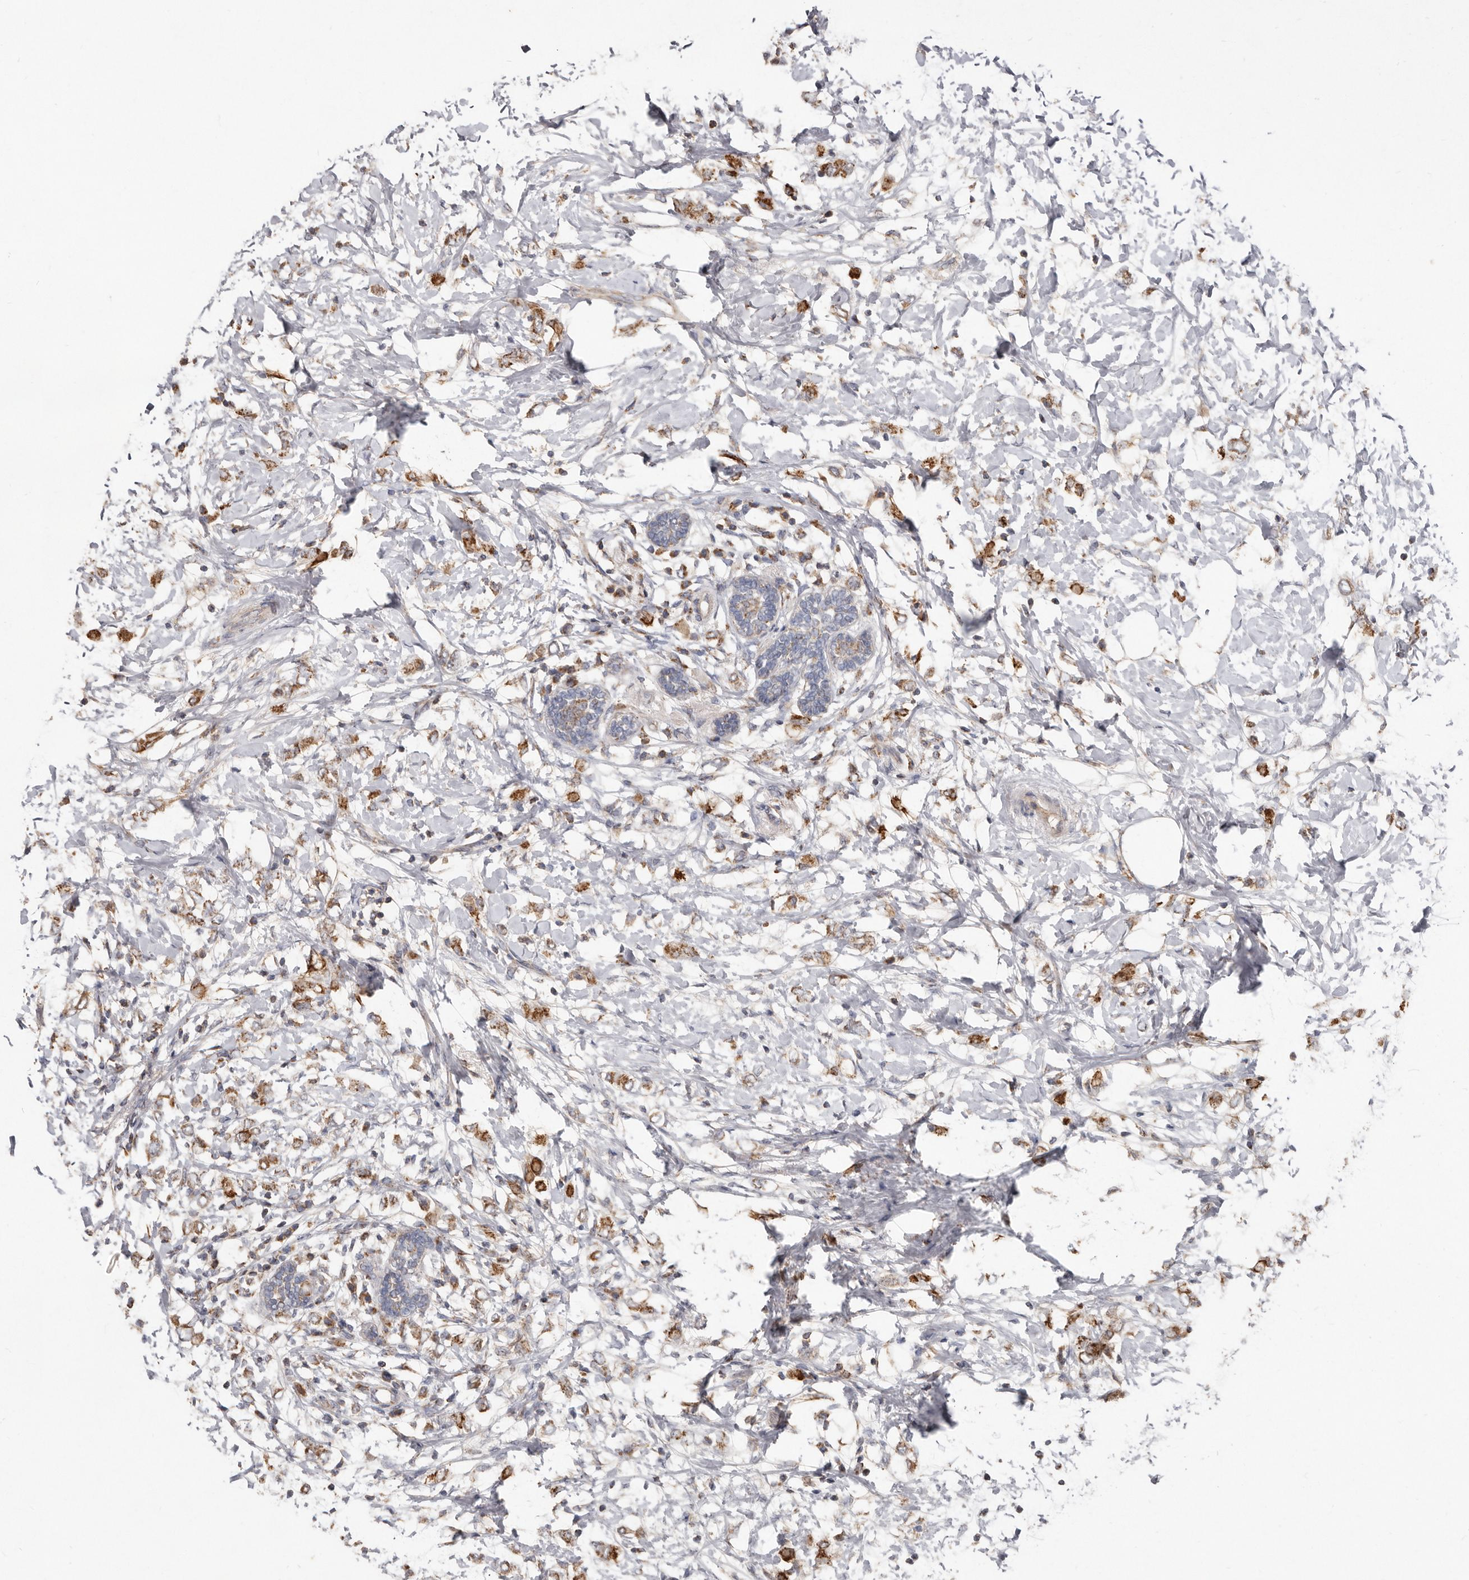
{"staining": {"intensity": "moderate", "quantity": ">75%", "location": "cytoplasmic/membranous"}, "tissue": "breast cancer", "cell_type": "Tumor cells", "image_type": "cancer", "snomed": [{"axis": "morphology", "description": "Normal tissue, NOS"}, {"axis": "morphology", "description": "Lobular carcinoma"}, {"axis": "topography", "description": "Breast"}], "caption": "Moderate cytoplasmic/membranous positivity for a protein is appreciated in about >75% of tumor cells of breast lobular carcinoma using immunohistochemistry.", "gene": "KIF26B", "patient": {"sex": "female", "age": 47}}